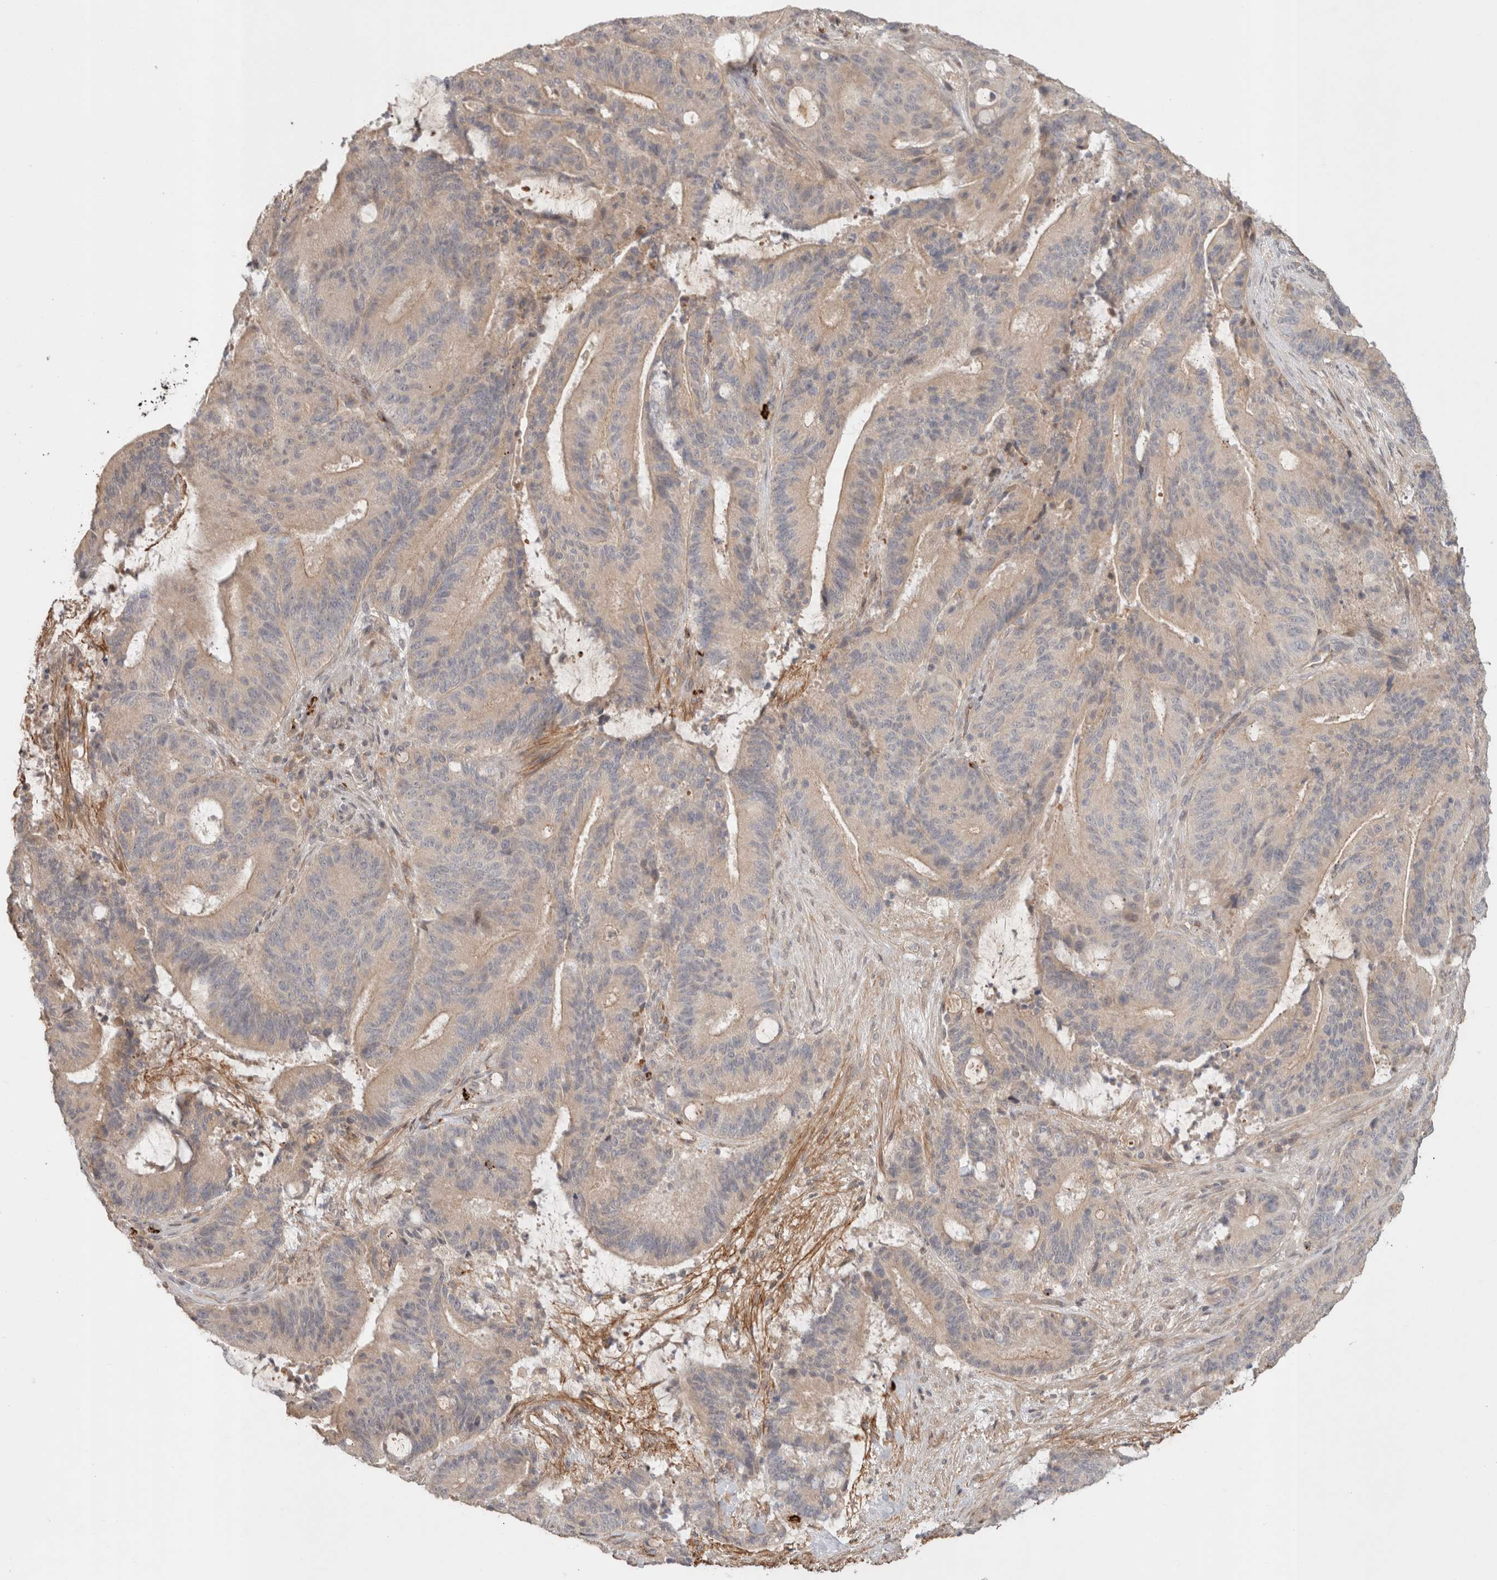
{"staining": {"intensity": "negative", "quantity": "none", "location": "none"}, "tissue": "liver cancer", "cell_type": "Tumor cells", "image_type": "cancer", "snomed": [{"axis": "morphology", "description": "Normal tissue, NOS"}, {"axis": "morphology", "description": "Cholangiocarcinoma"}, {"axis": "topography", "description": "Liver"}, {"axis": "topography", "description": "Peripheral nerve tissue"}], "caption": "This is a image of immunohistochemistry (IHC) staining of cholangiocarcinoma (liver), which shows no staining in tumor cells.", "gene": "HSPG2", "patient": {"sex": "female", "age": 73}}